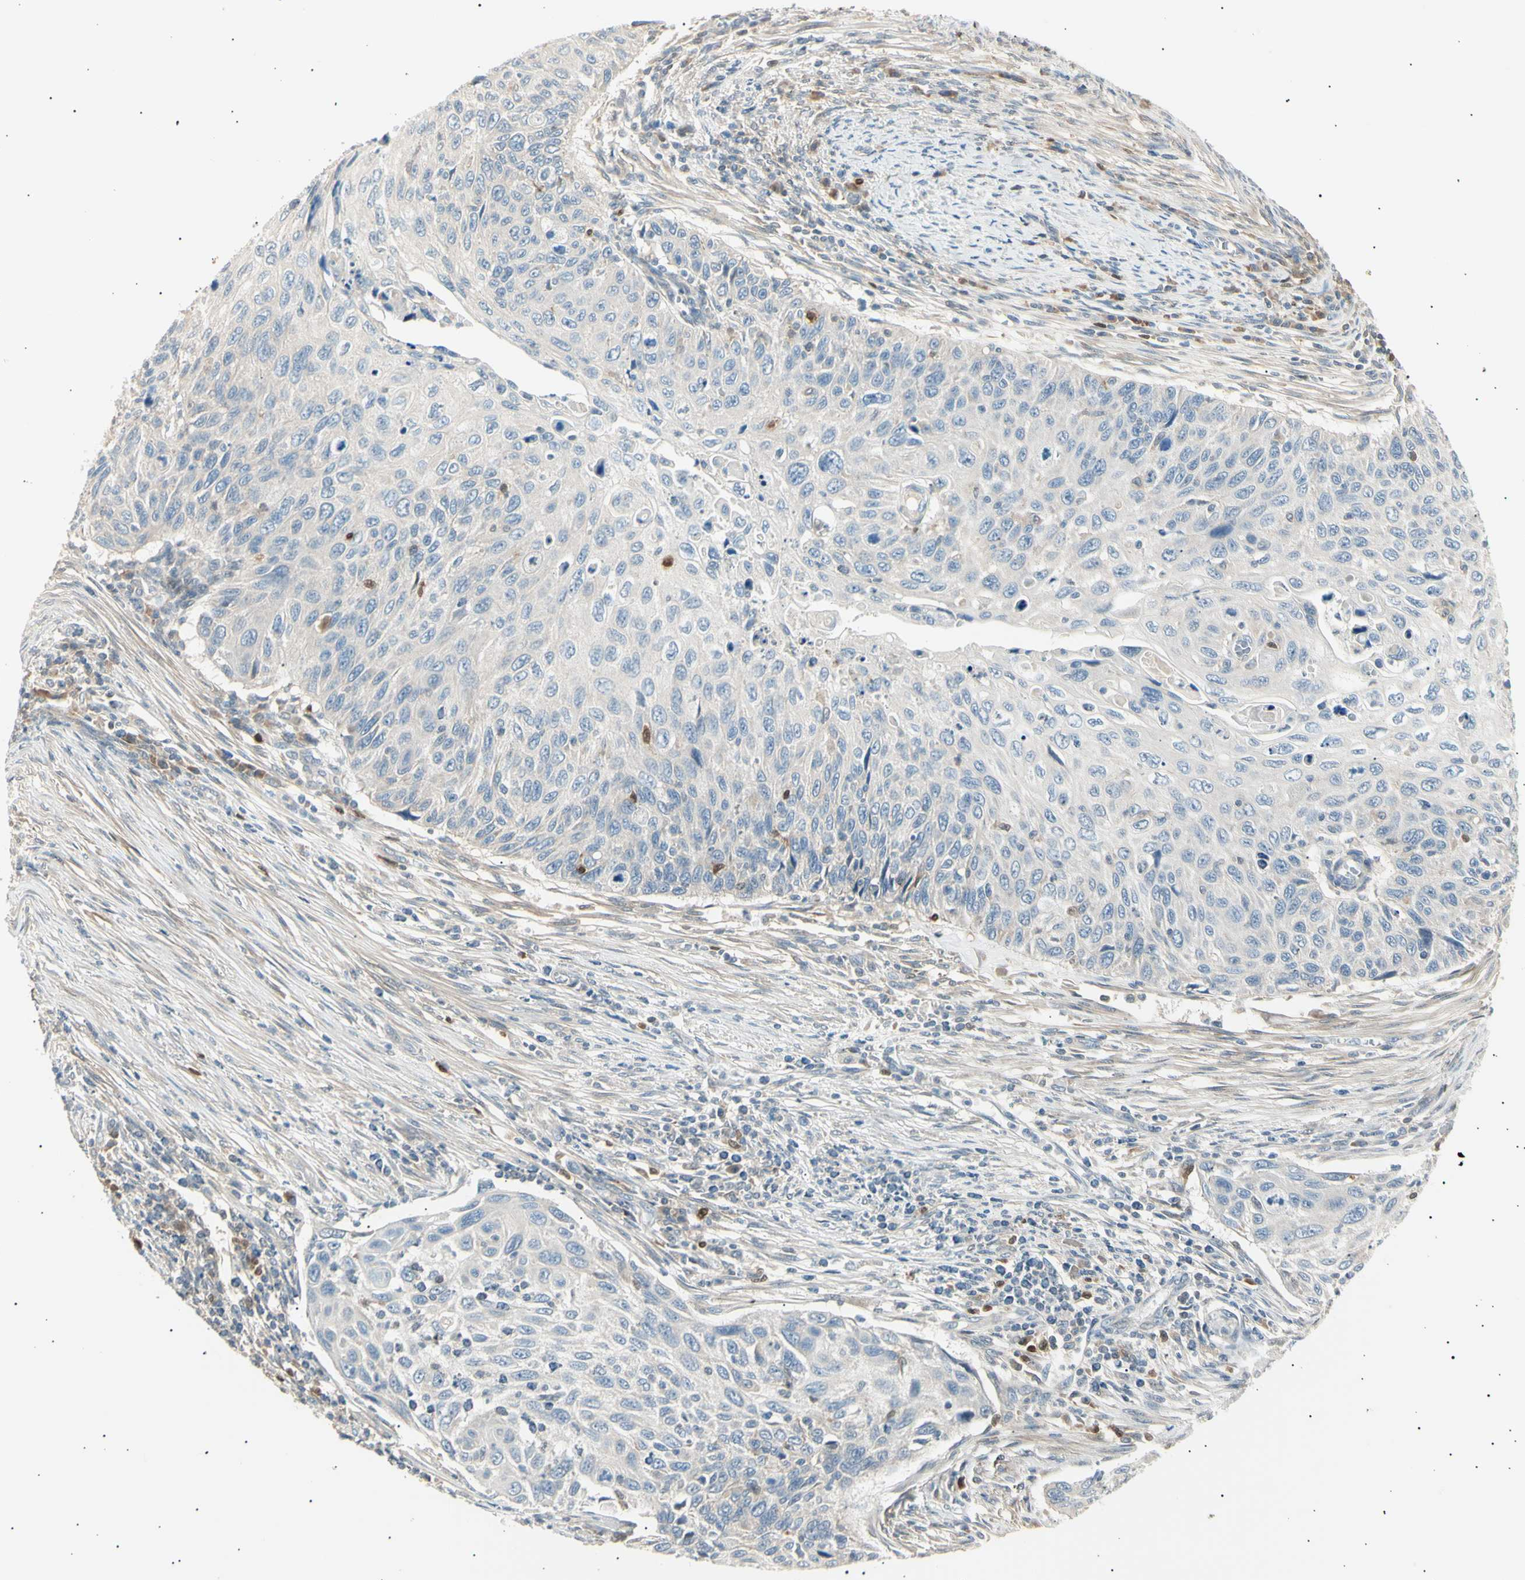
{"staining": {"intensity": "negative", "quantity": "none", "location": "none"}, "tissue": "cervical cancer", "cell_type": "Tumor cells", "image_type": "cancer", "snomed": [{"axis": "morphology", "description": "Squamous cell carcinoma, NOS"}, {"axis": "topography", "description": "Cervix"}], "caption": "IHC image of cervical cancer stained for a protein (brown), which displays no staining in tumor cells.", "gene": "LHPP", "patient": {"sex": "female", "age": 70}}